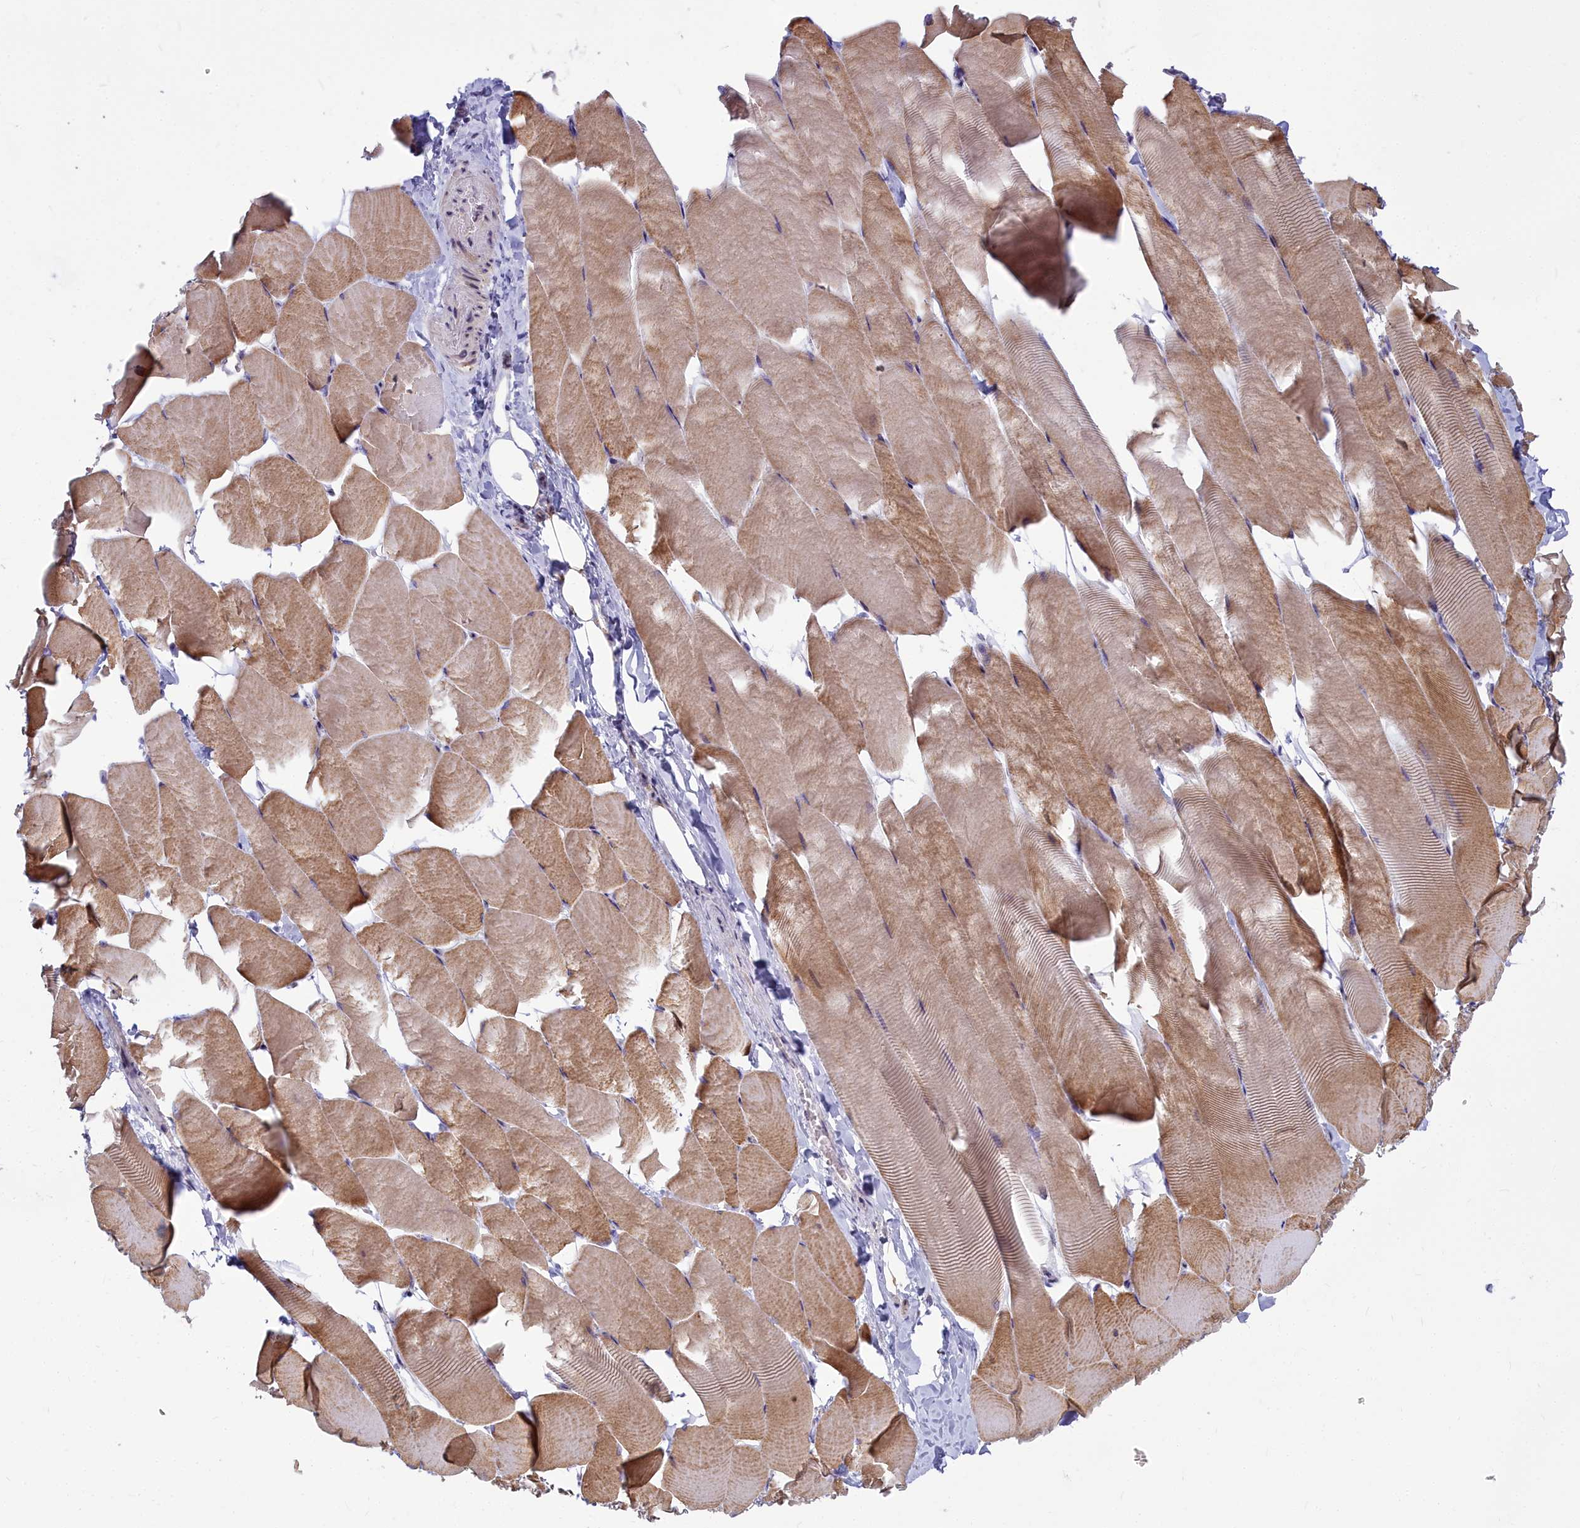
{"staining": {"intensity": "moderate", "quantity": ">75%", "location": "cytoplasmic/membranous"}, "tissue": "skeletal muscle", "cell_type": "Myocytes", "image_type": "normal", "snomed": [{"axis": "morphology", "description": "Normal tissue, NOS"}, {"axis": "topography", "description": "Skeletal muscle"}], "caption": "A high-resolution photomicrograph shows immunohistochemistry staining of unremarkable skeletal muscle, which displays moderate cytoplasmic/membranous positivity in approximately >75% of myocytes. Nuclei are stained in blue.", "gene": "WDPCP", "patient": {"sex": "male", "age": 25}}